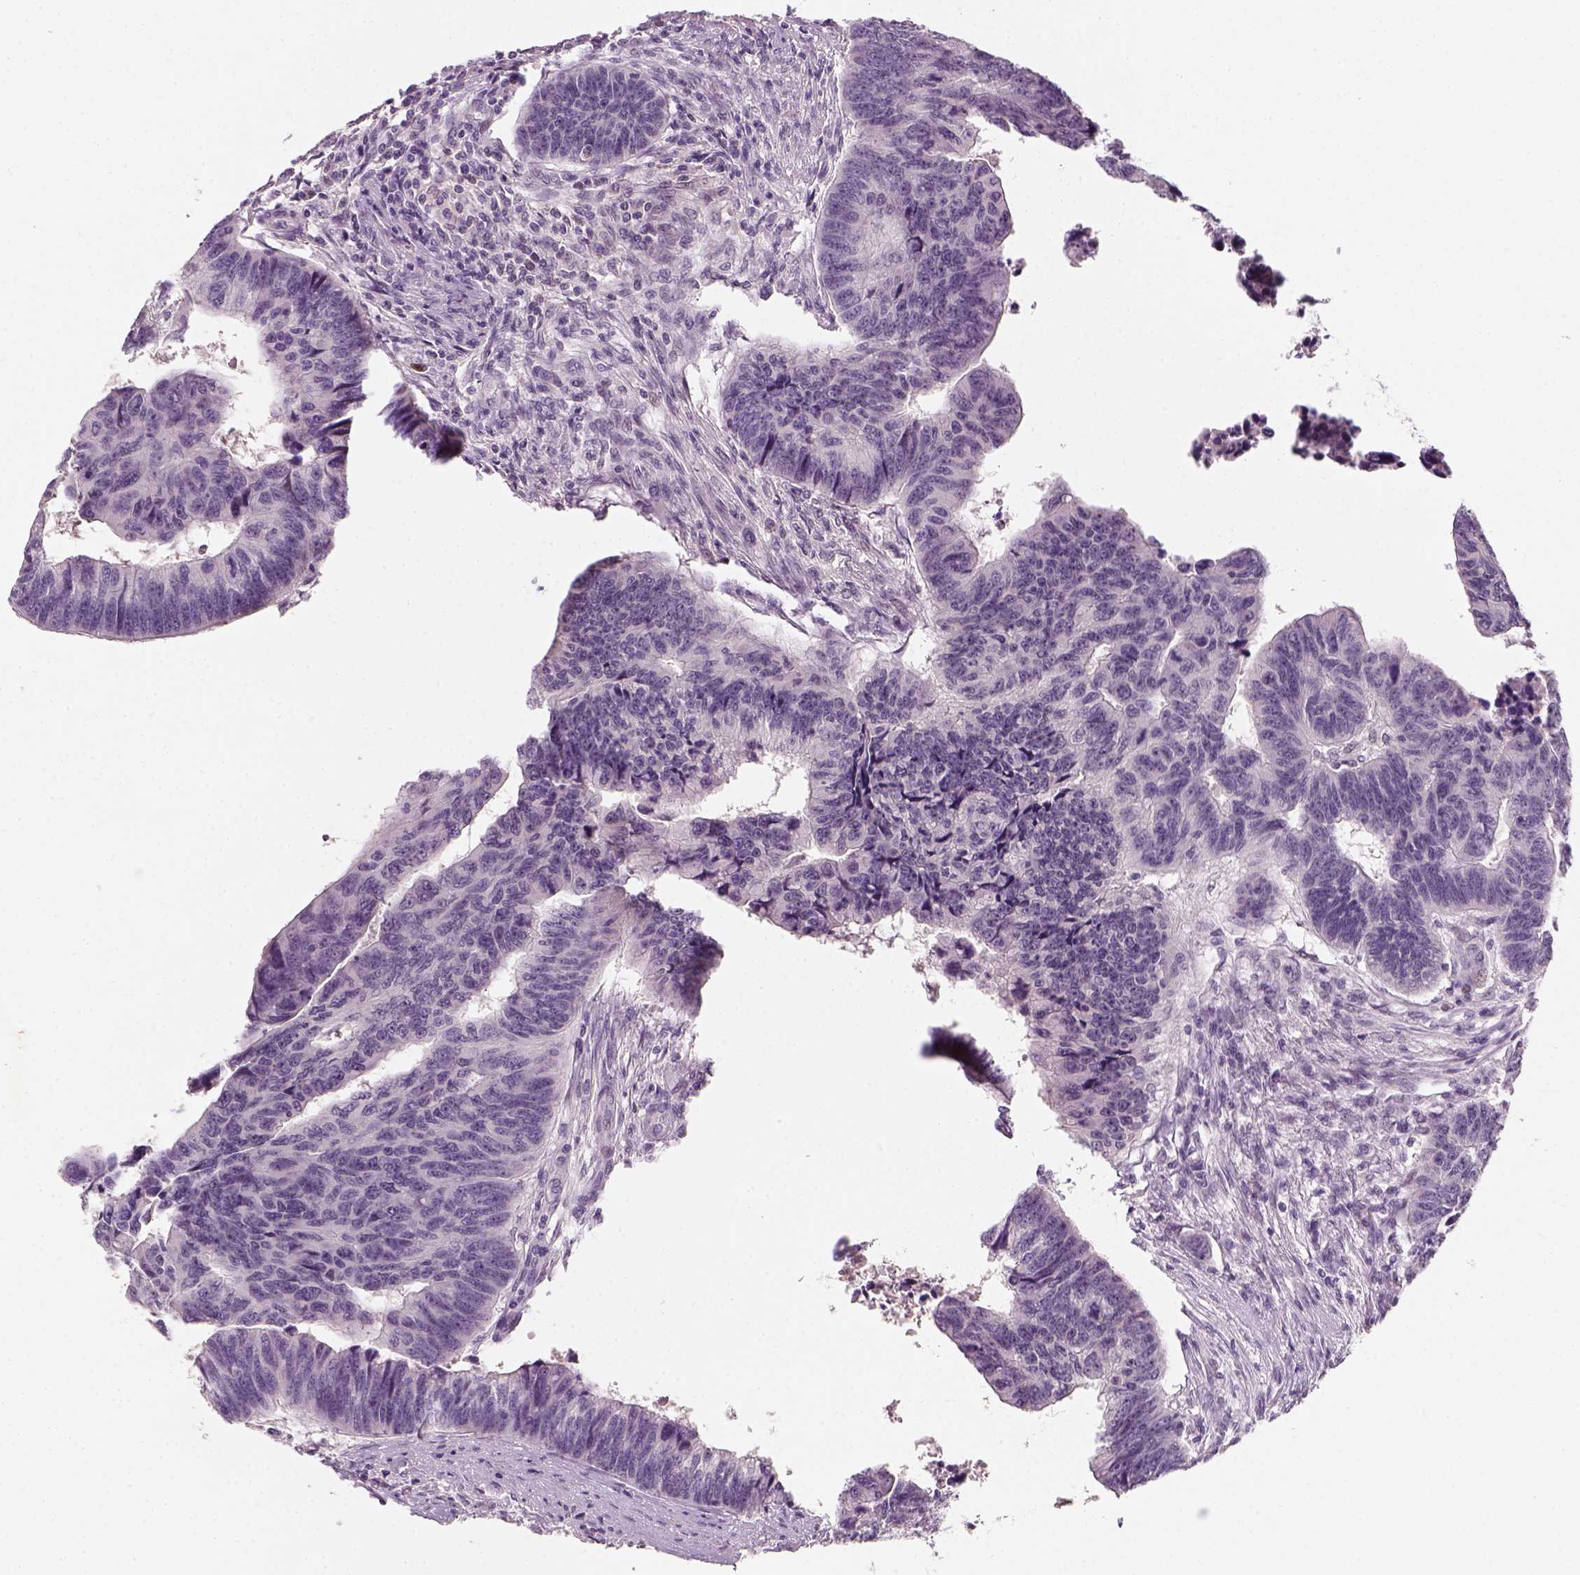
{"staining": {"intensity": "negative", "quantity": "none", "location": "none"}, "tissue": "colorectal cancer", "cell_type": "Tumor cells", "image_type": "cancer", "snomed": [{"axis": "morphology", "description": "Adenocarcinoma, NOS"}, {"axis": "topography", "description": "Rectum"}], "caption": "Protein analysis of colorectal cancer shows no significant expression in tumor cells.", "gene": "TP53", "patient": {"sex": "female", "age": 85}}